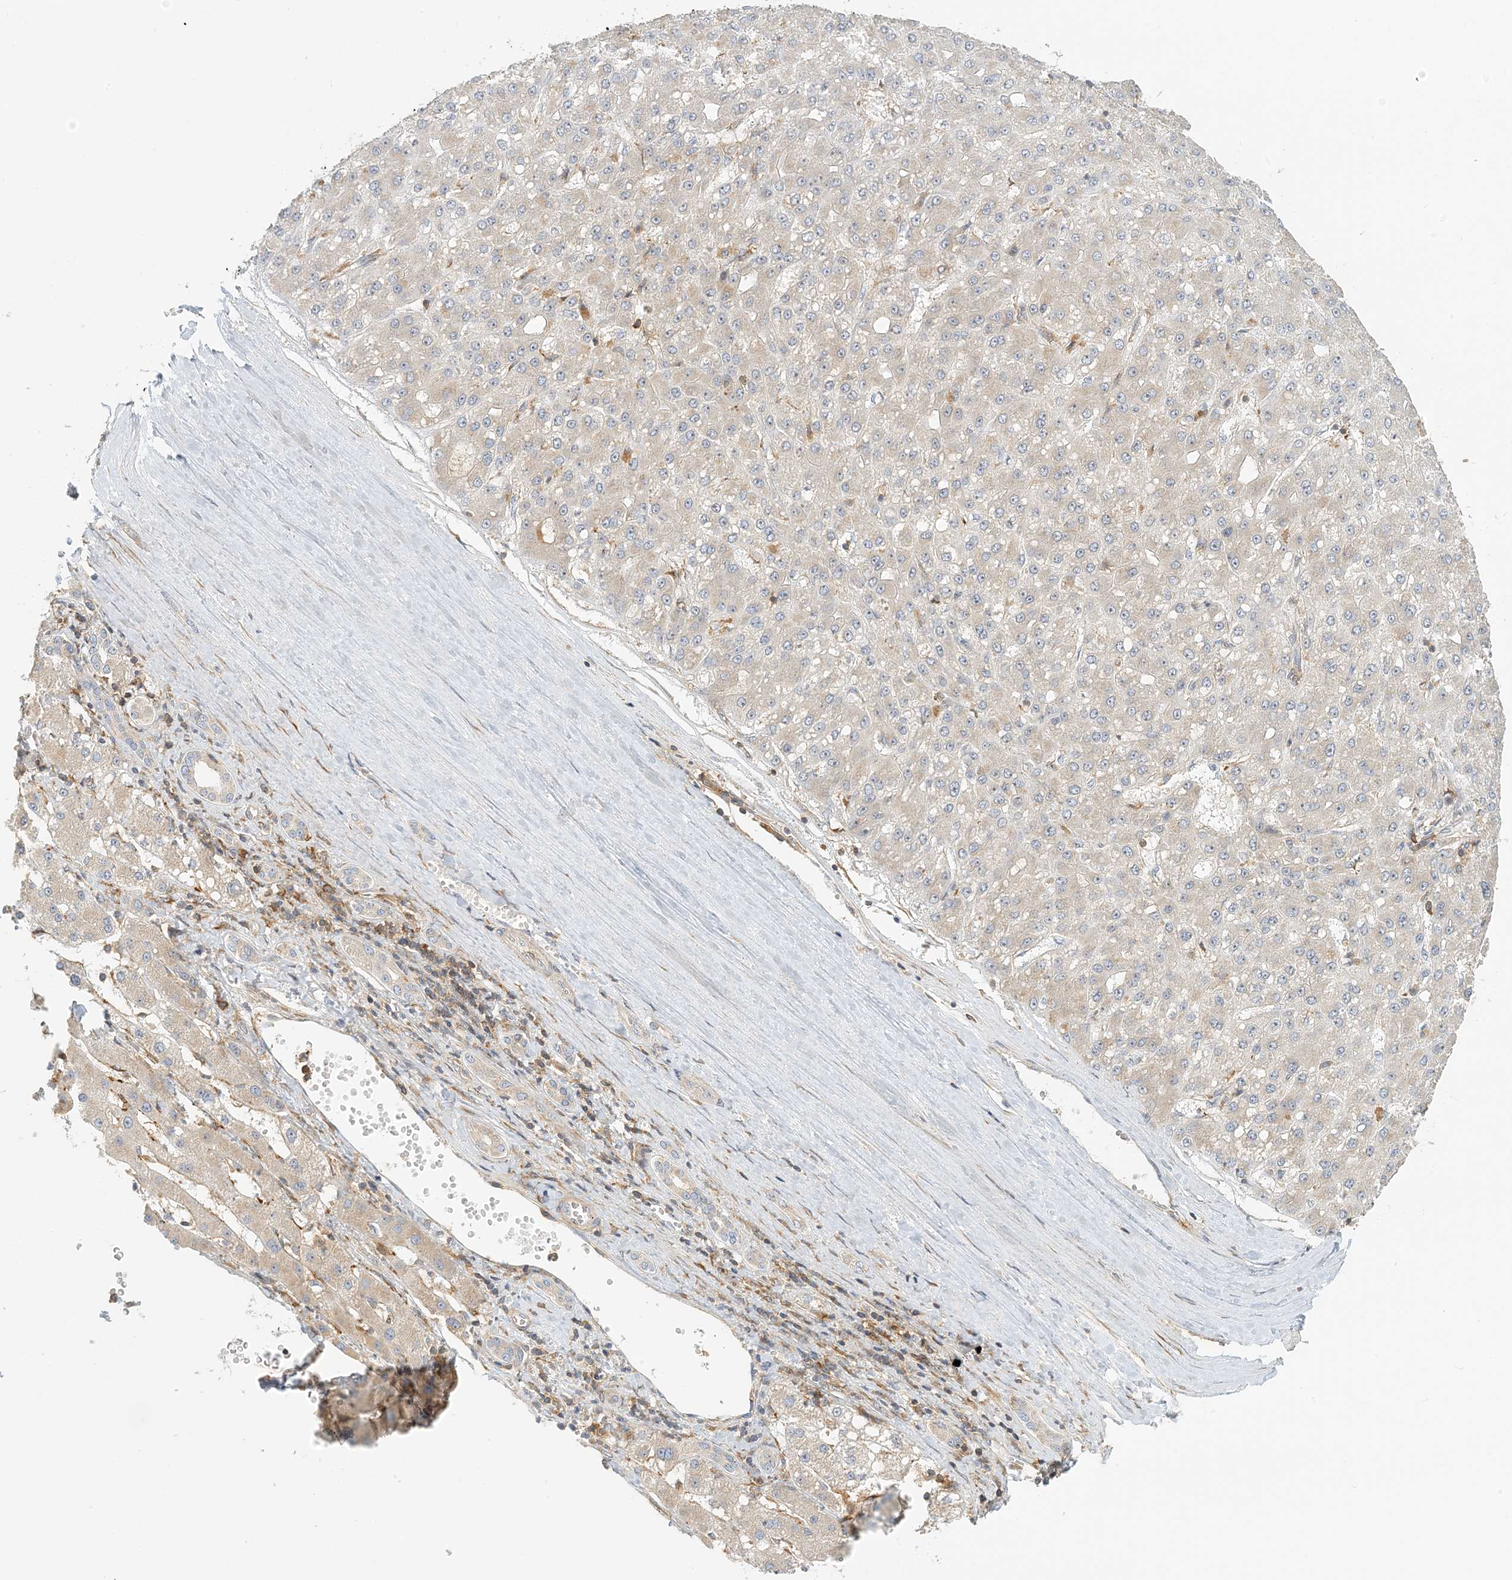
{"staining": {"intensity": "weak", "quantity": "25%-75%", "location": "cytoplasmic/membranous"}, "tissue": "liver cancer", "cell_type": "Tumor cells", "image_type": "cancer", "snomed": [{"axis": "morphology", "description": "Carcinoma, Hepatocellular, NOS"}, {"axis": "topography", "description": "Liver"}], "caption": "Liver cancer (hepatocellular carcinoma) stained for a protein reveals weak cytoplasmic/membranous positivity in tumor cells.", "gene": "COLEC11", "patient": {"sex": "male", "age": 67}}